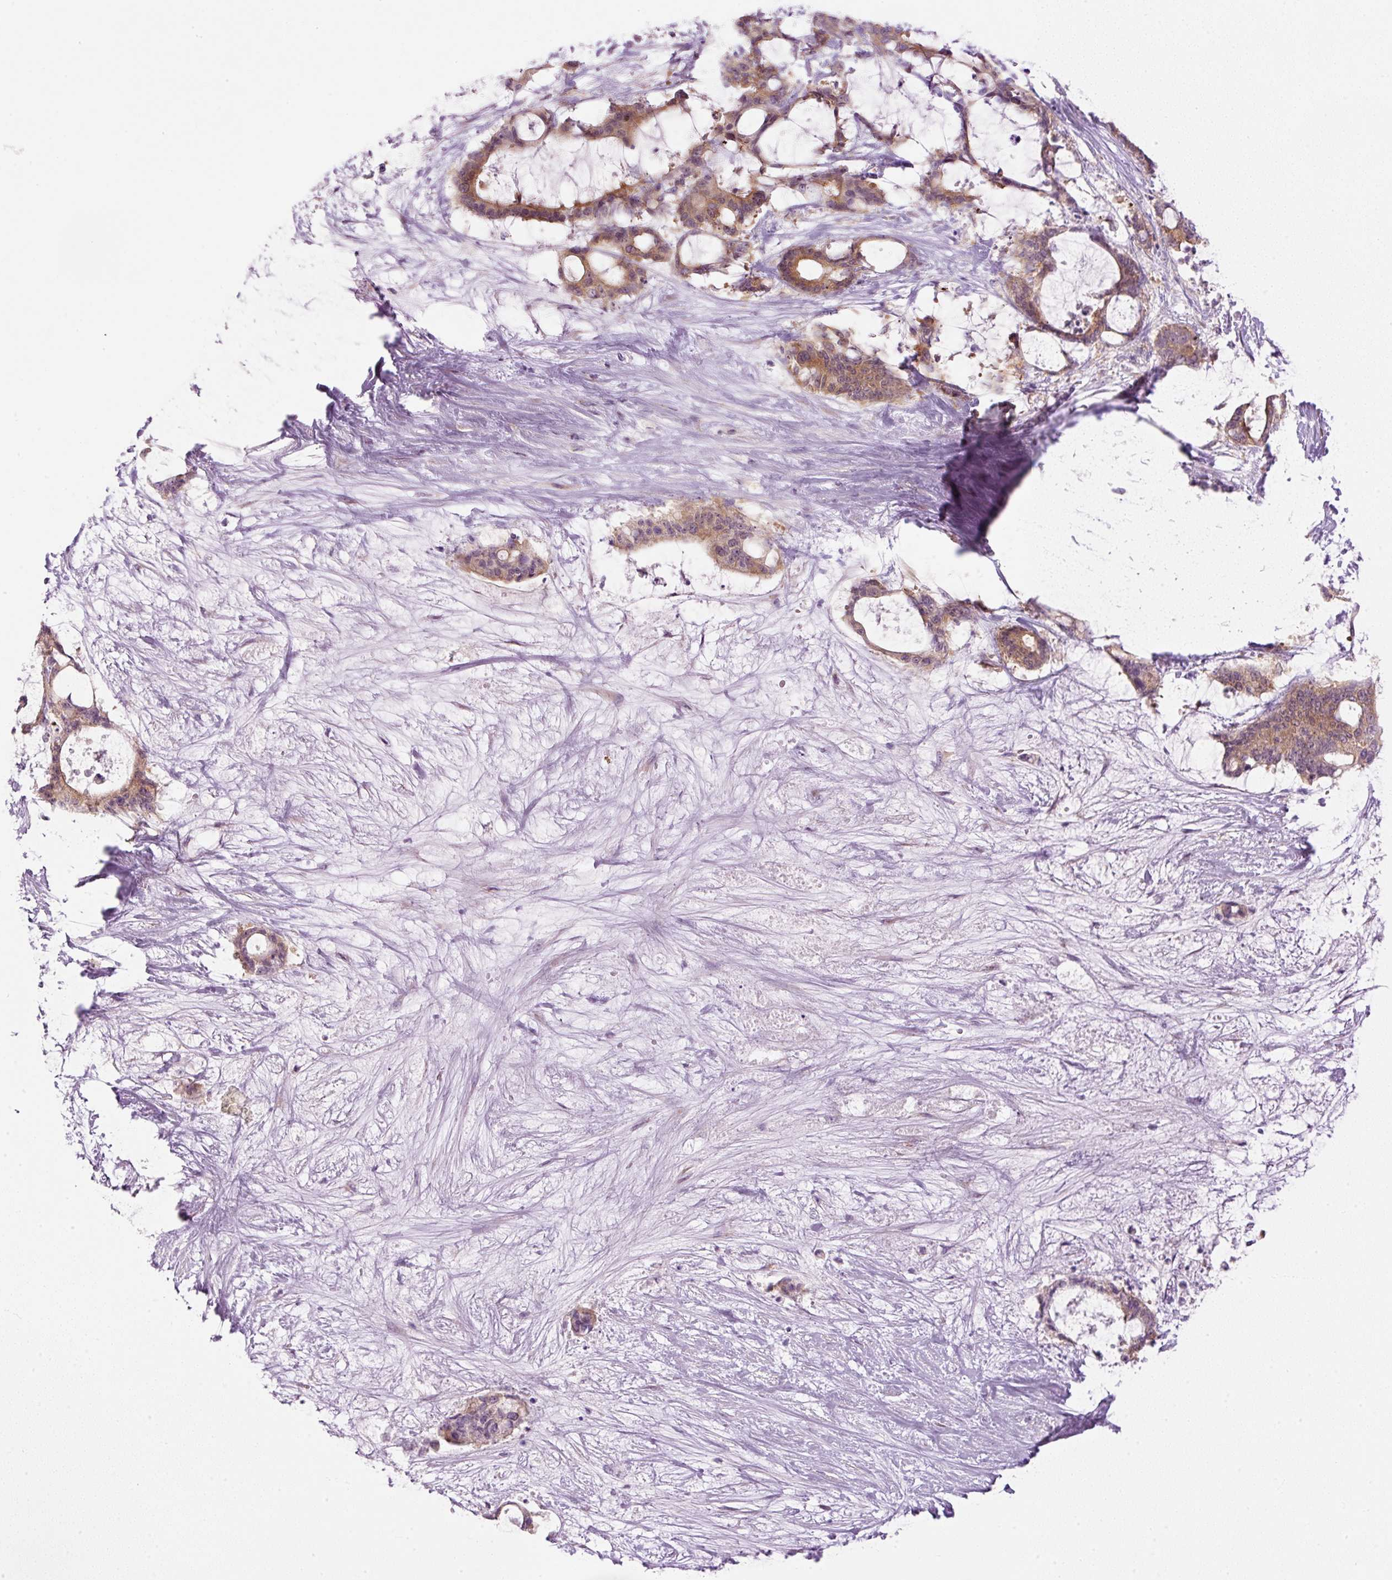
{"staining": {"intensity": "moderate", "quantity": ">75%", "location": "cytoplasmic/membranous"}, "tissue": "liver cancer", "cell_type": "Tumor cells", "image_type": "cancer", "snomed": [{"axis": "morphology", "description": "Normal tissue, NOS"}, {"axis": "morphology", "description": "Cholangiocarcinoma"}, {"axis": "topography", "description": "Liver"}, {"axis": "topography", "description": "Peripheral nerve tissue"}], "caption": "Immunohistochemistry histopathology image of neoplastic tissue: human liver cancer stained using immunohistochemistry (IHC) demonstrates medium levels of moderate protein expression localized specifically in the cytoplasmic/membranous of tumor cells, appearing as a cytoplasmic/membranous brown color.", "gene": "MZT2B", "patient": {"sex": "female", "age": 73}}